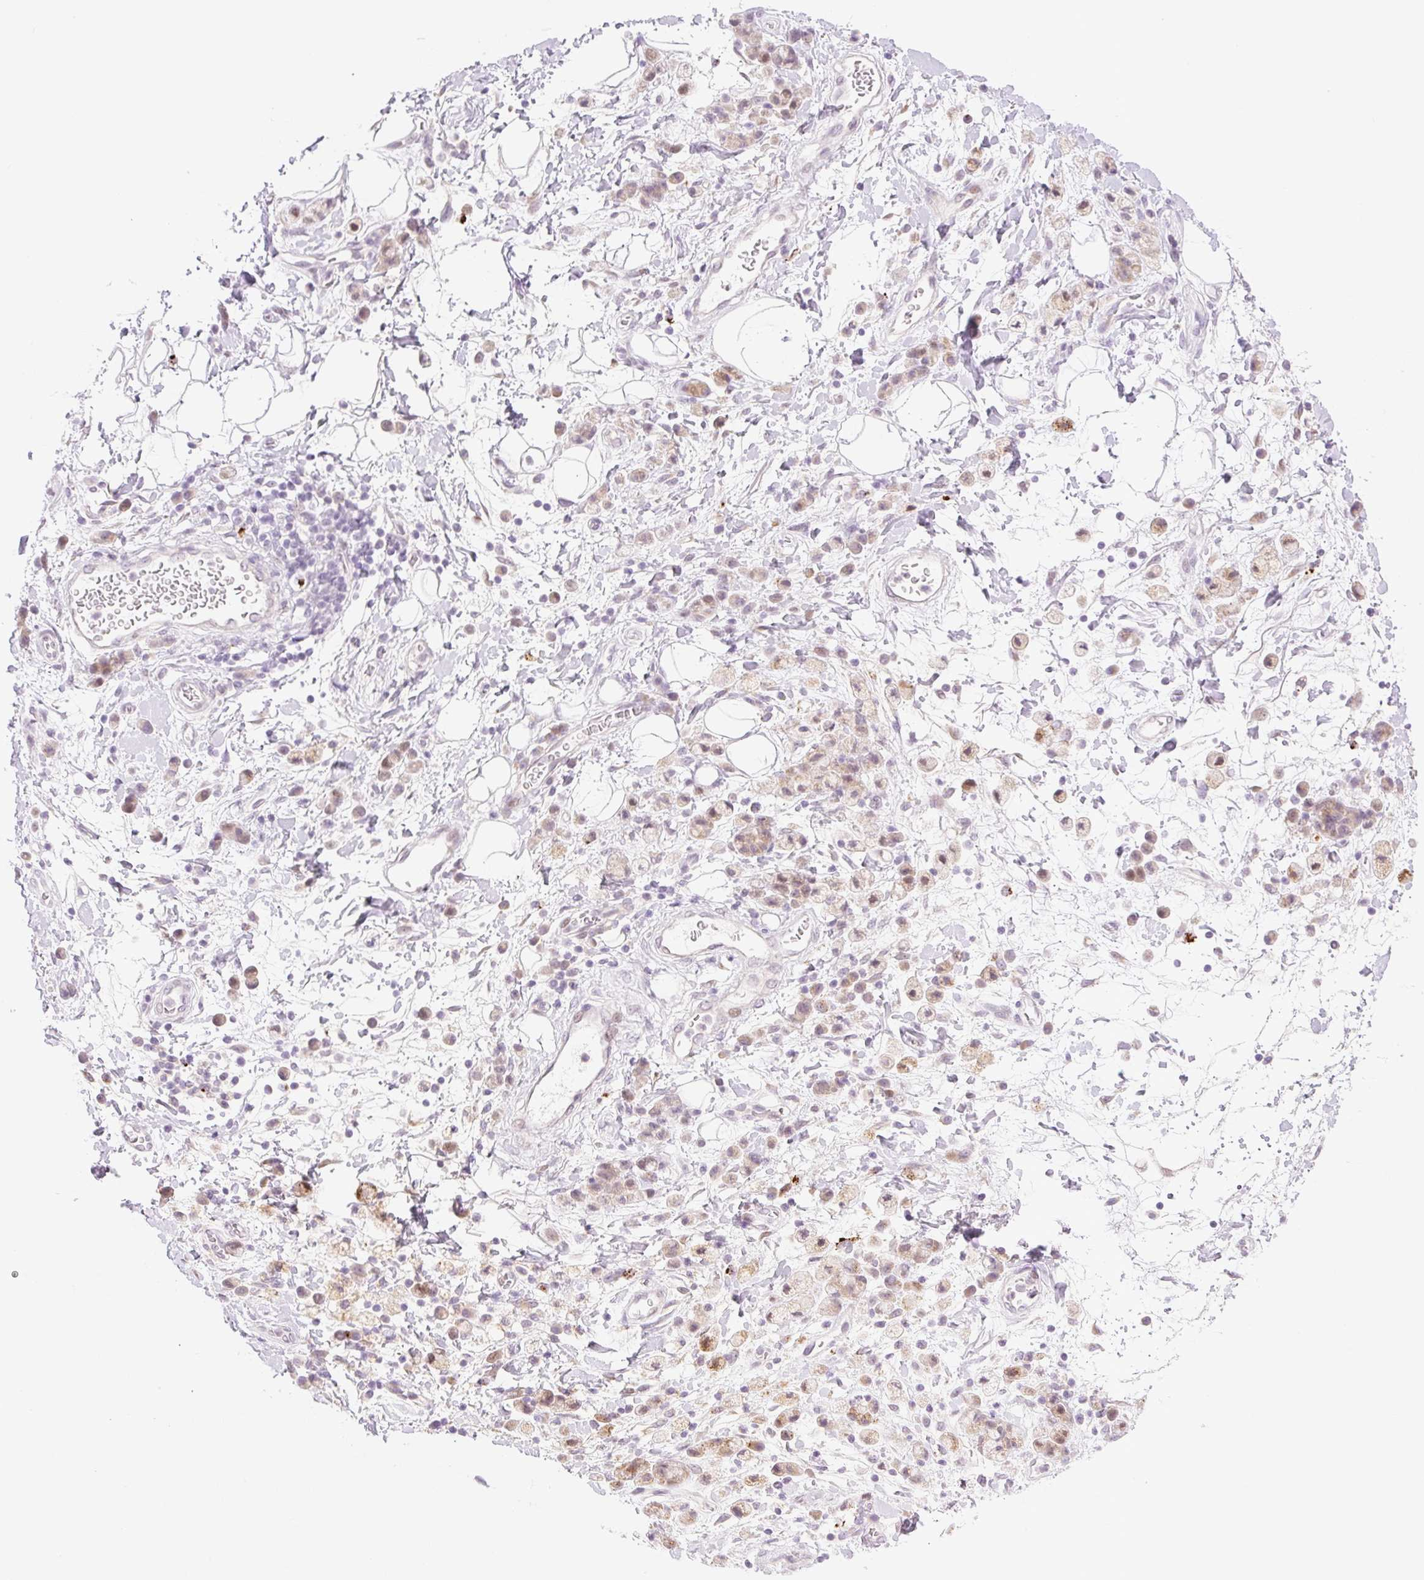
{"staining": {"intensity": "moderate", "quantity": ">75%", "location": "cytoplasmic/membranous"}, "tissue": "stomach cancer", "cell_type": "Tumor cells", "image_type": "cancer", "snomed": [{"axis": "morphology", "description": "Adenocarcinoma, NOS"}, {"axis": "topography", "description": "Stomach"}], "caption": "Immunohistochemistry histopathology image of neoplastic tissue: human stomach cancer (adenocarcinoma) stained using immunohistochemistry (IHC) exhibits medium levels of moderate protein expression localized specifically in the cytoplasmic/membranous of tumor cells, appearing as a cytoplasmic/membranous brown color.", "gene": "SPRYD4", "patient": {"sex": "male", "age": 77}}